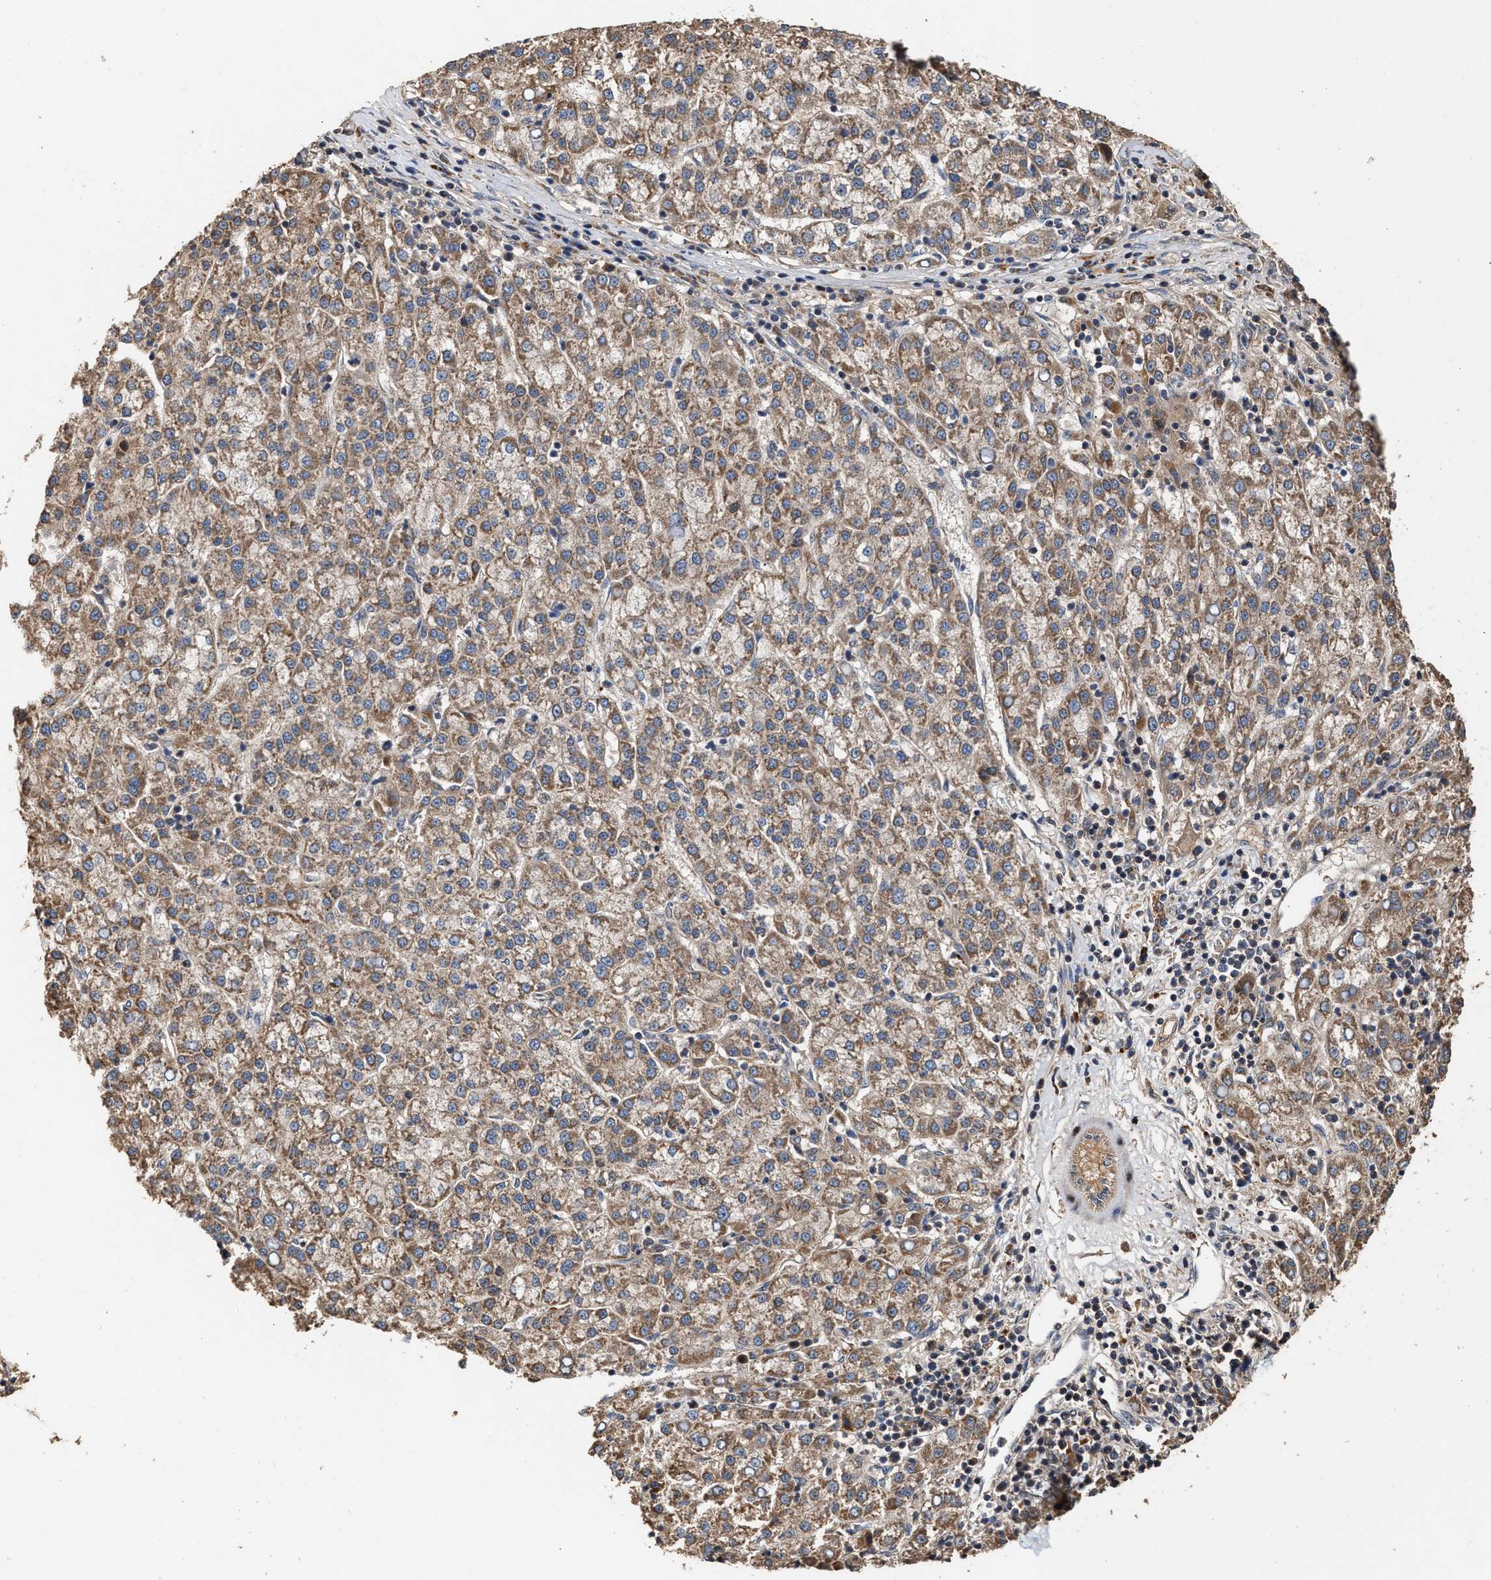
{"staining": {"intensity": "moderate", "quantity": ">75%", "location": "cytoplasmic/membranous"}, "tissue": "liver cancer", "cell_type": "Tumor cells", "image_type": "cancer", "snomed": [{"axis": "morphology", "description": "Carcinoma, Hepatocellular, NOS"}, {"axis": "topography", "description": "Liver"}], "caption": "Immunohistochemical staining of human liver cancer (hepatocellular carcinoma) exhibits medium levels of moderate cytoplasmic/membranous staining in approximately >75% of tumor cells. The staining is performed using DAB (3,3'-diaminobenzidine) brown chromogen to label protein expression. The nuclei are counter-stained blue using hematoxylin.", "gene": "ZNHIT6", "patient": {"sex": "female", "age": 58}}